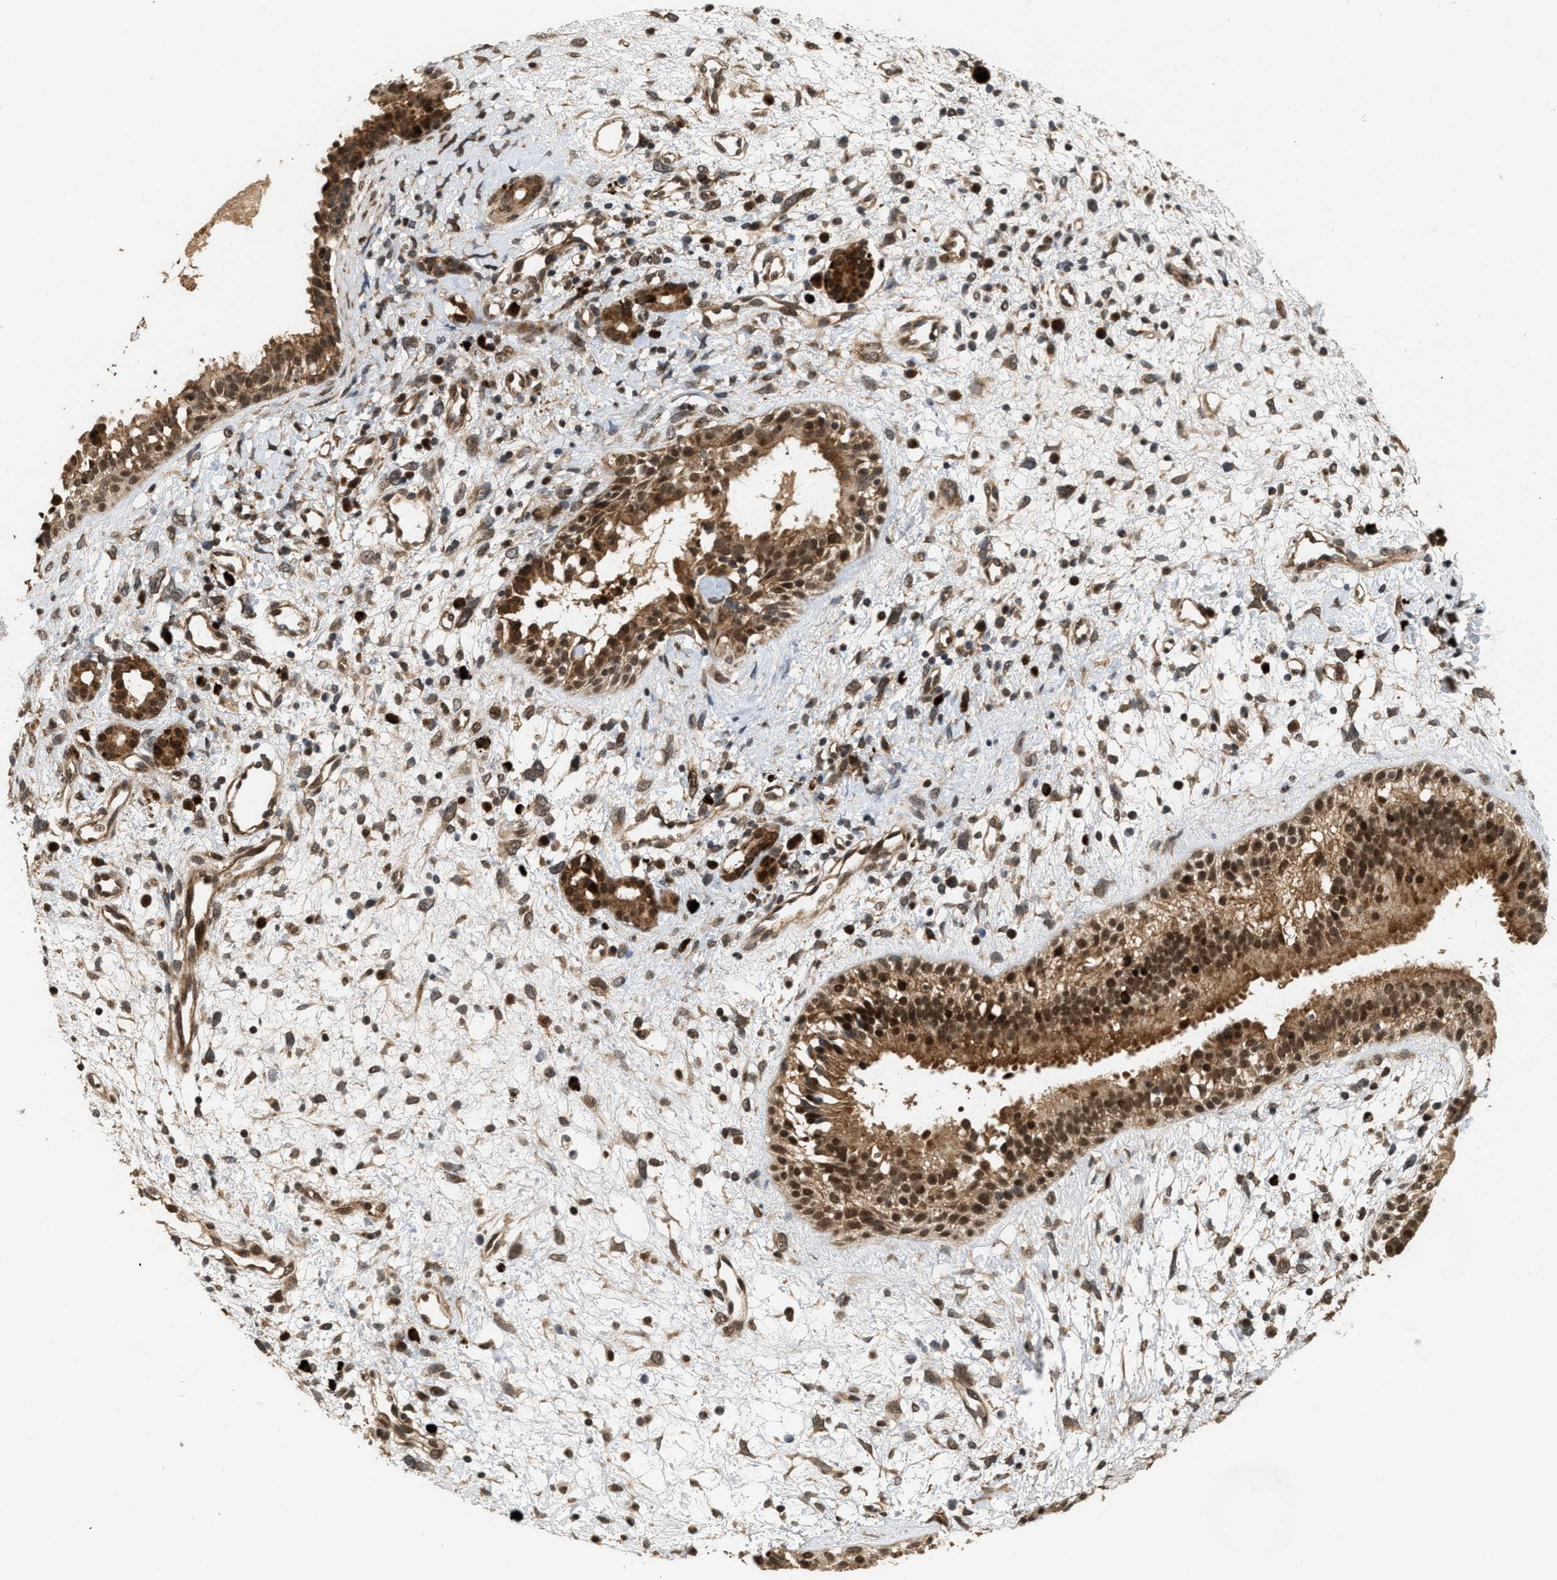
{"staining": {"intensity": "strong", "quantity": ">75%", "location": "cytoplasmic/membranous,nuclear"}, "tissue": "nasopharynx", "cell_type": "Respiratory epithelial cells", "image_type": "normal", "snomed": [{"axis": "morphology", "description": "Normal tissue, NOS"}, {"axis": "topography", "description": "Nasopharynx"}], "caption": "A photomicrograph showing strong cytoplasmic/membranous,nuclear positivity in approximately >75% of respiratory epithelial cells in benign nasopharynx, as visualized by brown immunohistochemical staining.", "gene": "ELP2", "patient": {"sex": "male", "age": 22}}